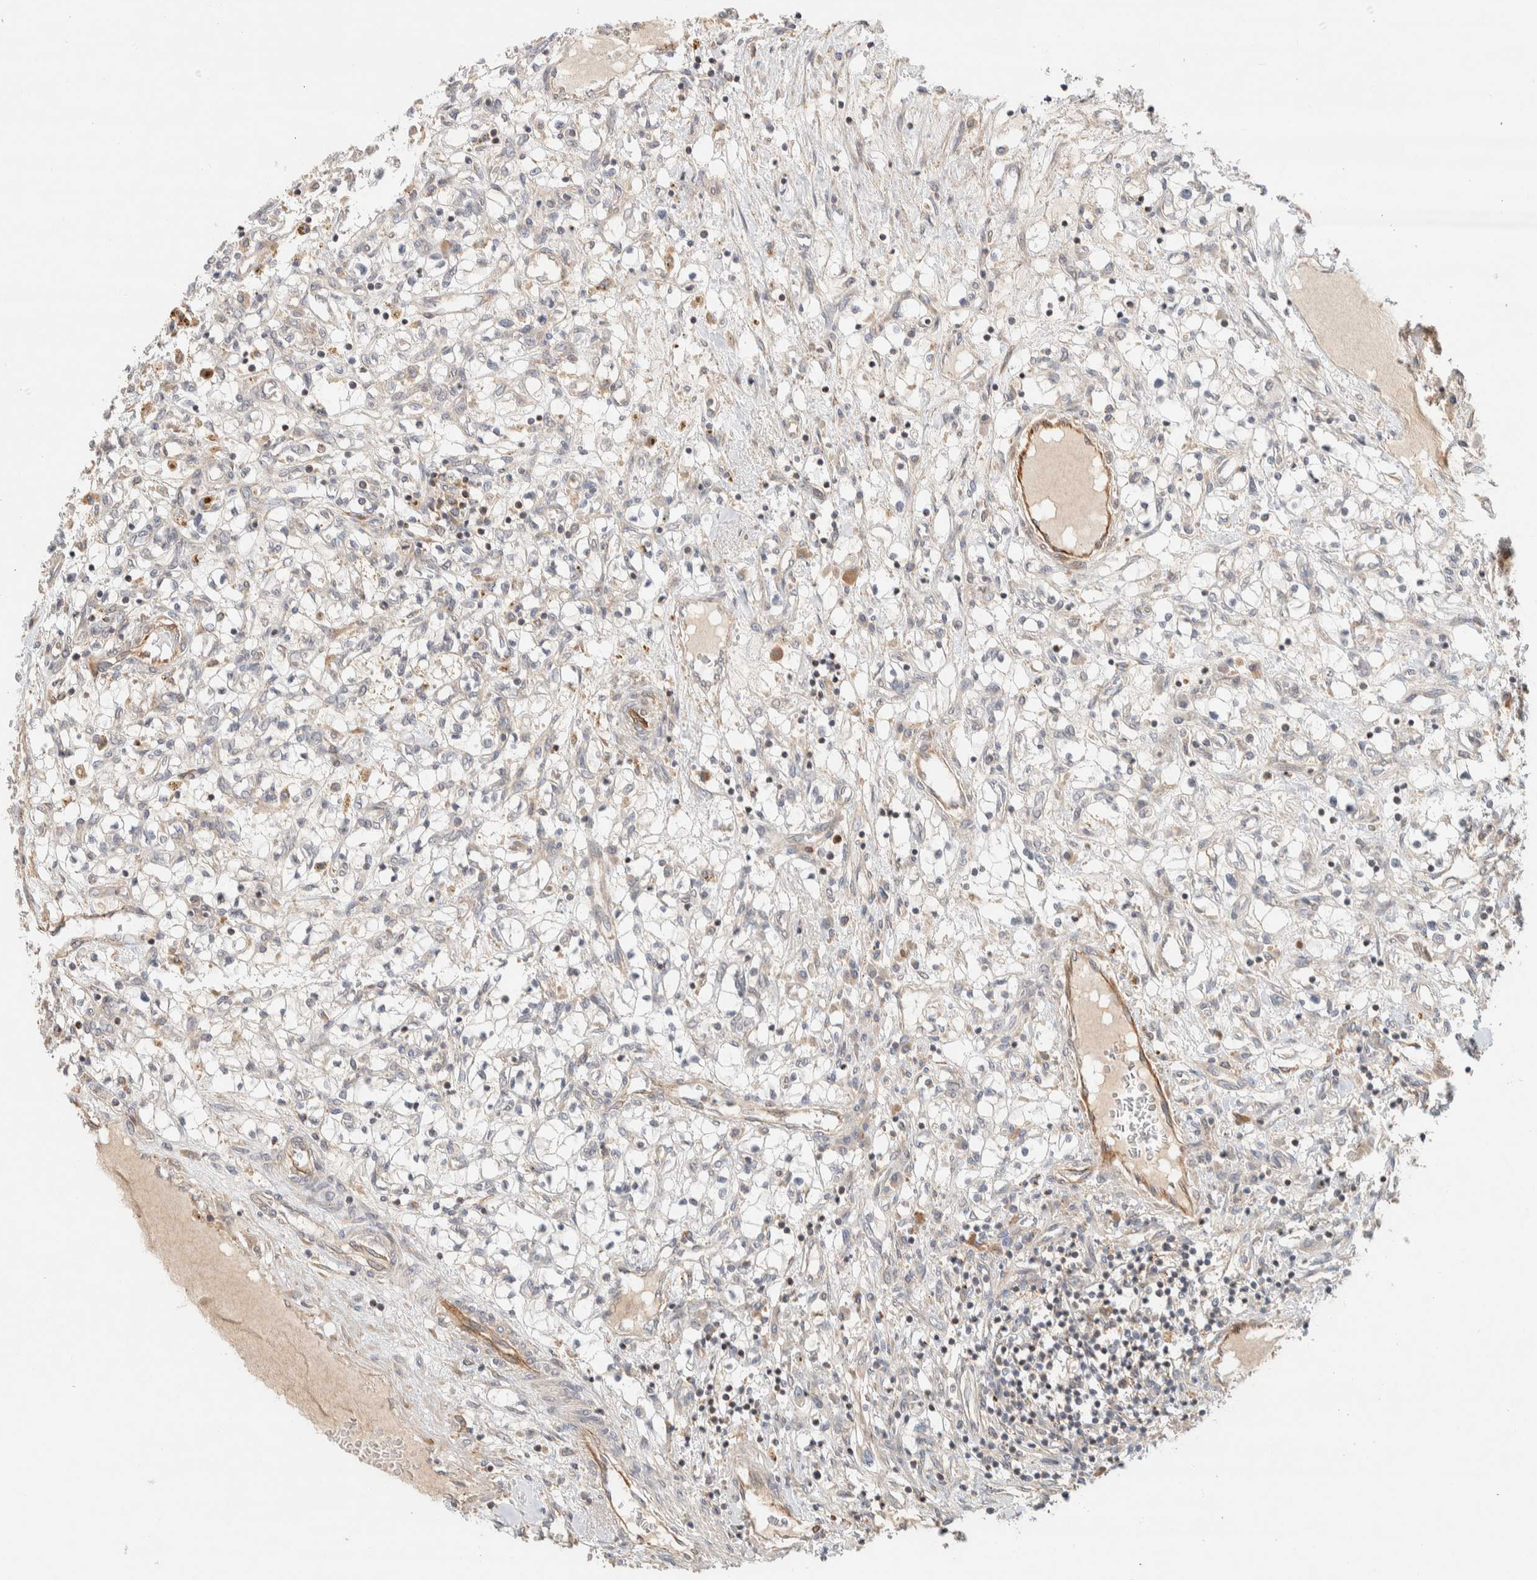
{"staining": {"intensity": "negative", "quantity": "none", "location": "none"}, "tissue": "renal cancer", "cell_type": "Tumor cells", "image_type": "cancer", "snomed": [{"axis": "morphology", "description": "Adenocarcinoma, NOS"}, {"axis": "topography", "description": "Kidney"}], "caption": "This micrograph is of adenocarcinoma (renal) stained with IHC to label a protein in brown with the nuclei are counter-stained blue. There is no expression in tumor cells.", "gene": "KIF9", "patient": {"sex": "male", "age": 68}}